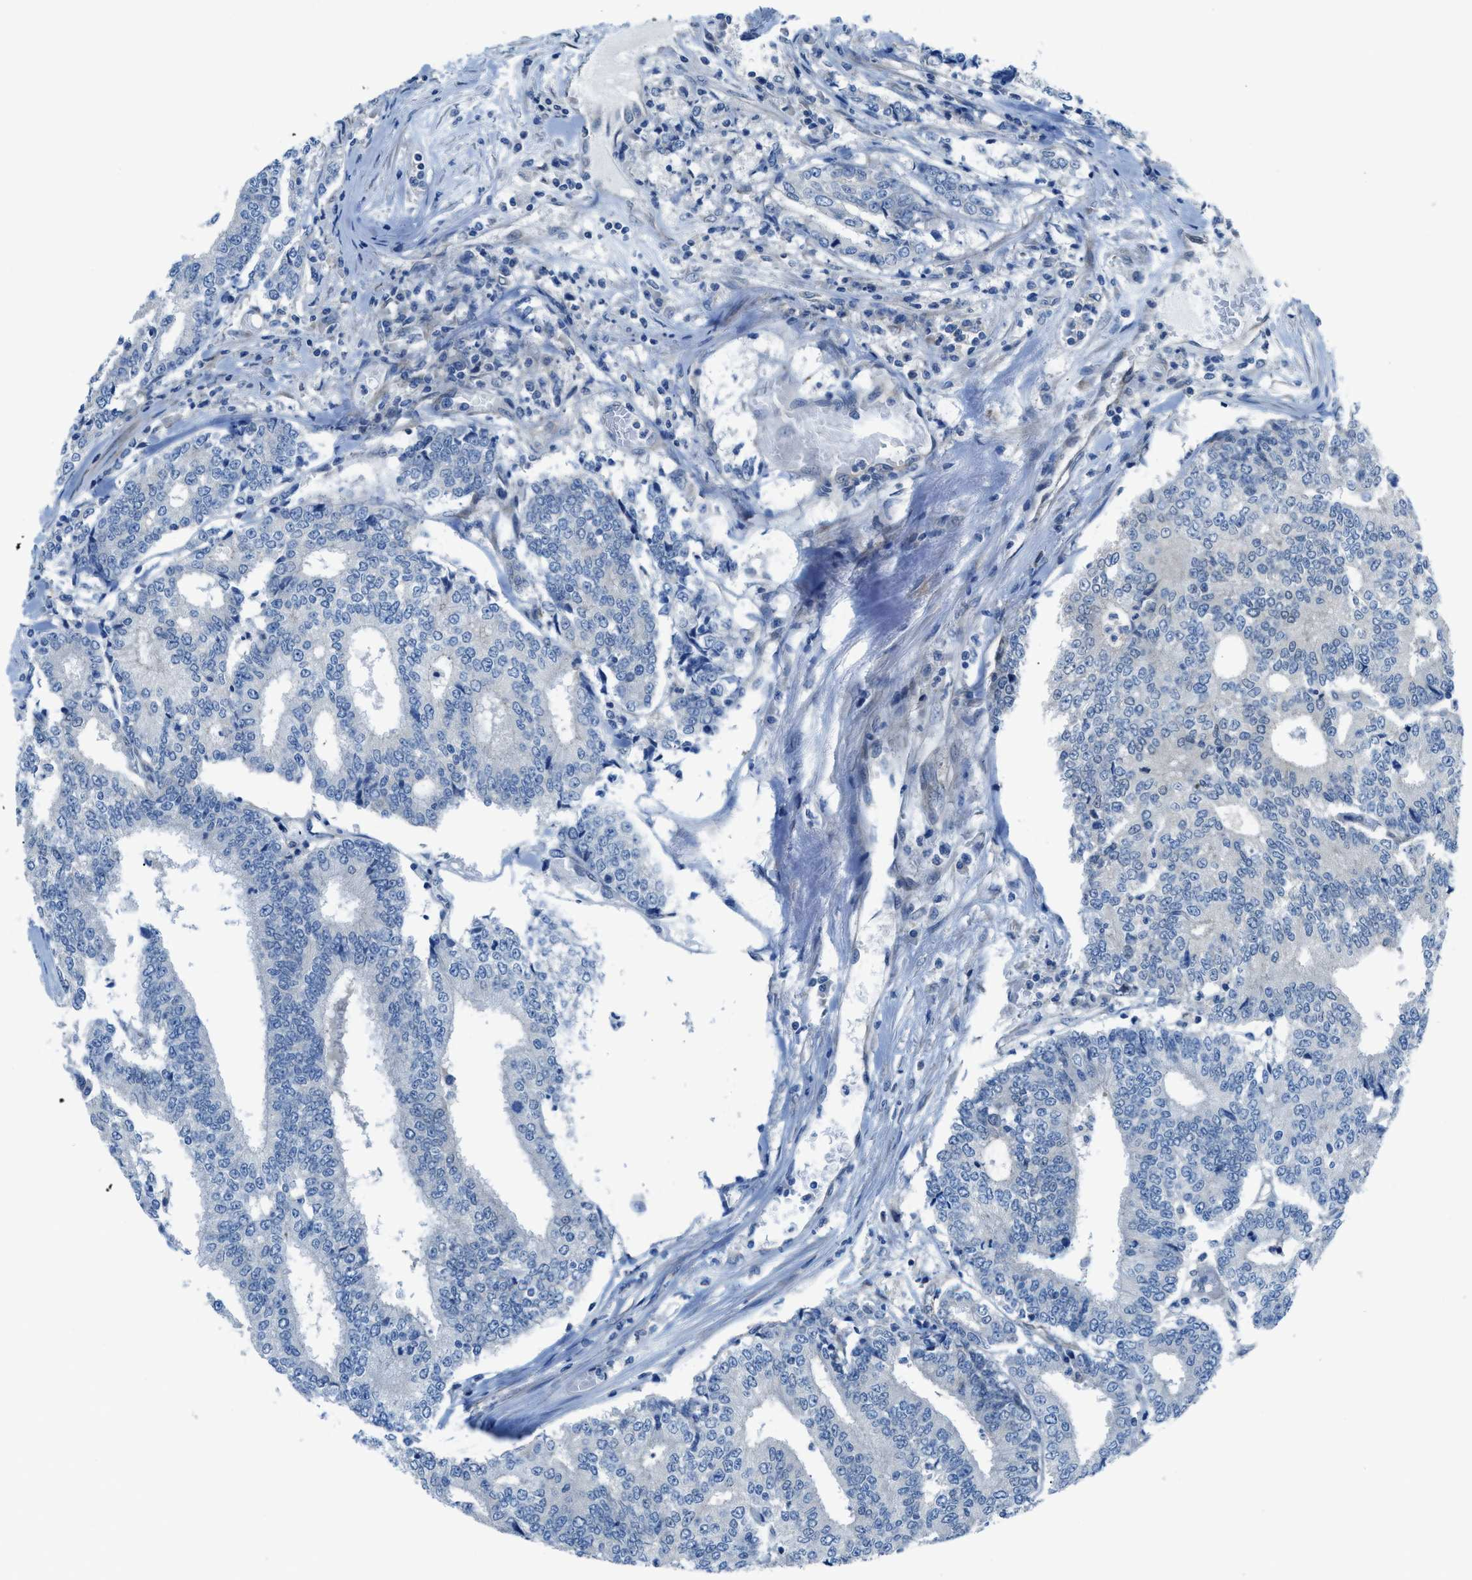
{"staining": {"intensity": "negative", "quantity": "none", "location": "none"}, "tissue": "prostate cancer", "cell_type": "Tumor cells", "image_type": "cancer", "snomed": [{"axis": "morphology", "description": "Normal tissue, NOS"}, {"axis": "morphology", "description": "Adenocarcinoma, High grade"}, {"axis": "topography", "description": "Prostate"}, {"axis": "topography", "description": "Seminal veicle"}], "caption": "This is an immunohistochemistry (IHC) photomicrograph of prostate cancer (adenocarcinoma (high-grade)). There is no staining in tumor cells.", "gene": "PRKN", "patient": {"sex": "male", "age": 55}}